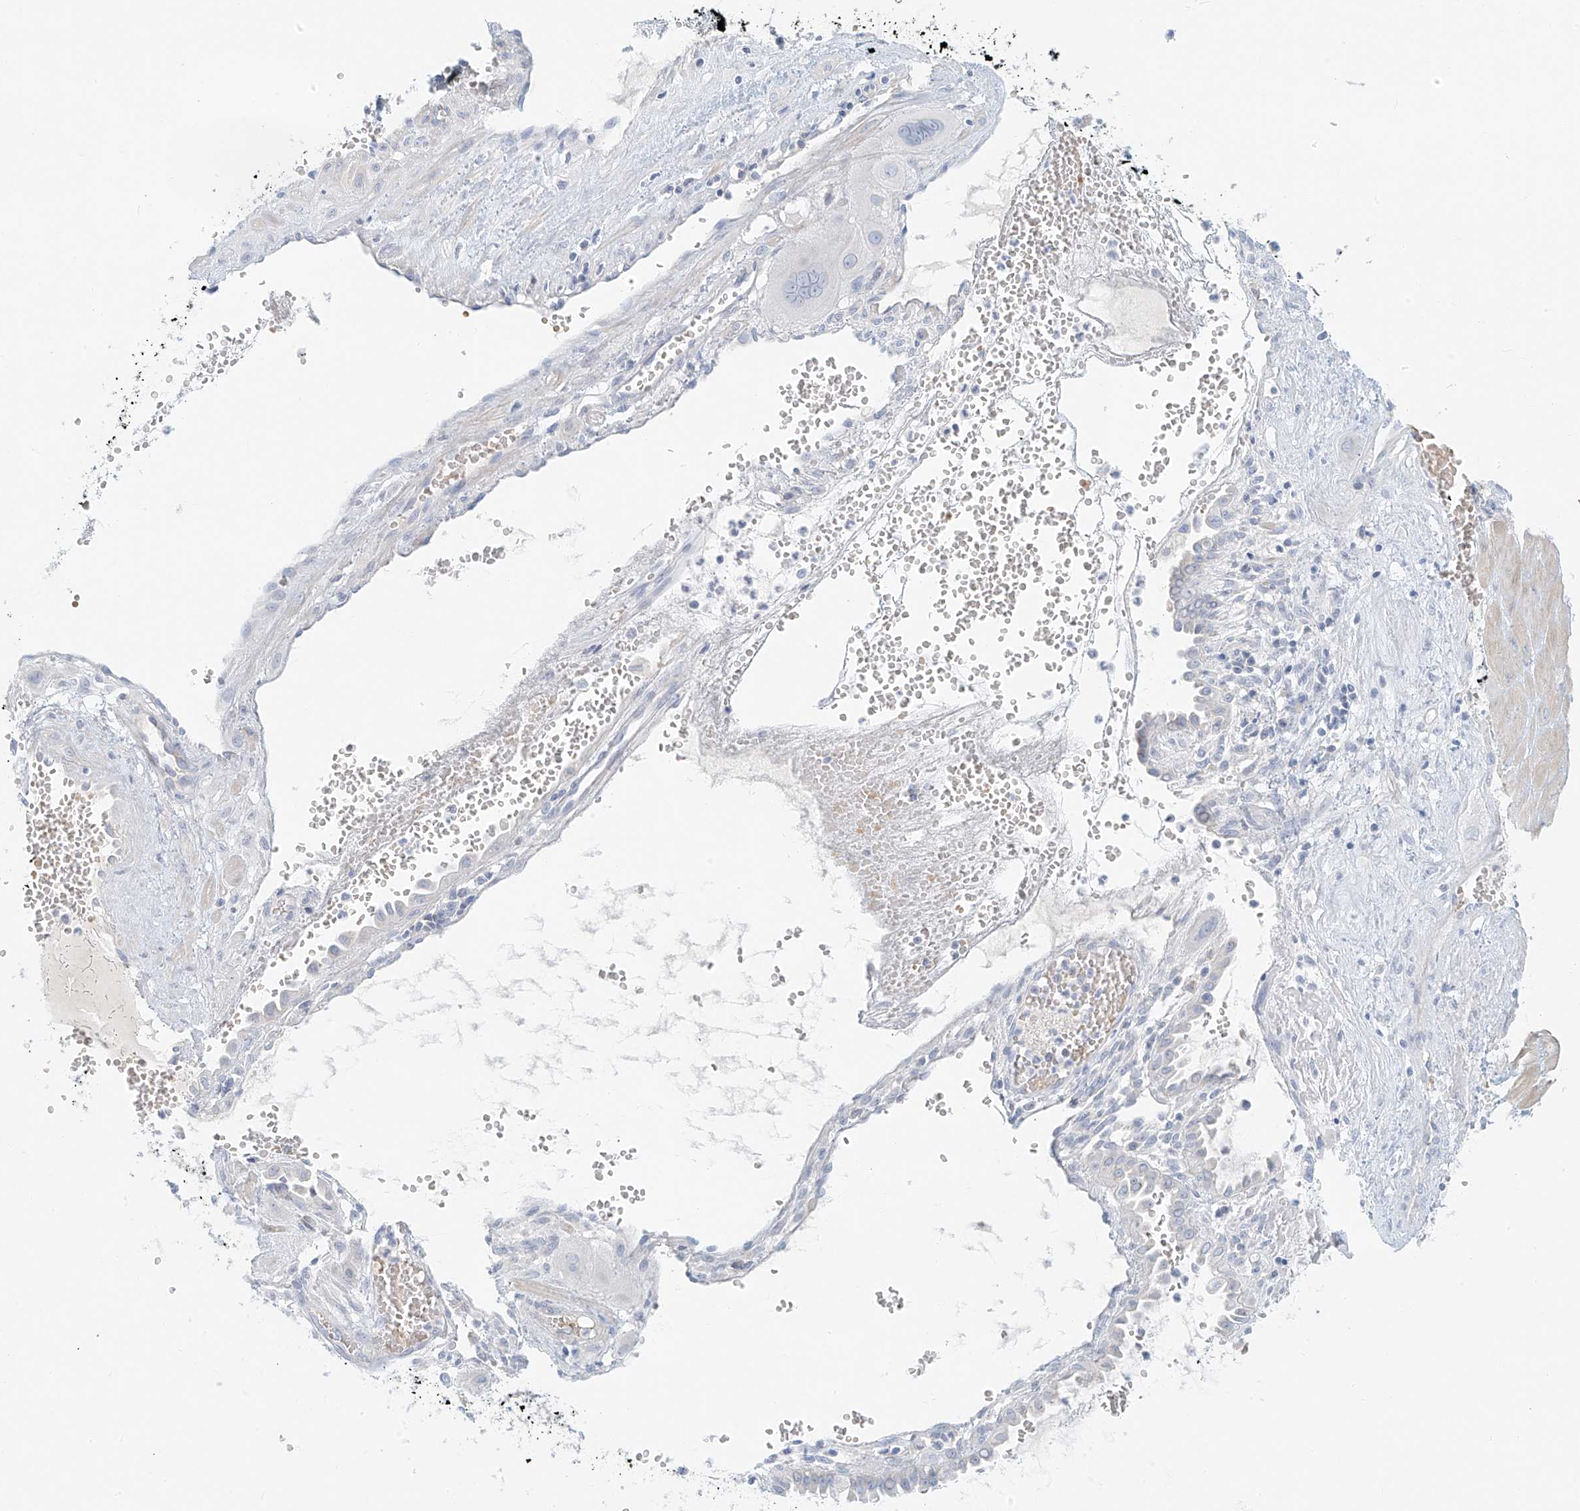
{"staining": {"intensity": "negative", "quantity": "none", "location": "none"}, "tissue": "cervical cancer", "cell_type": "Tumor cells", "image_type": "cancer", "snomed": [{"axis": "morphology", "description": "Squamous cell carcinoma, NOS"}, {"axis": "topography", "description": "Cervix"}], "caption": "Immunohistochemistry (IHC) of human squamous cell carcinoma (cervical) demonstrates no expression in tumor cells.", "gene": "PGC", "patient": {"sex": "female", "age": 34}}